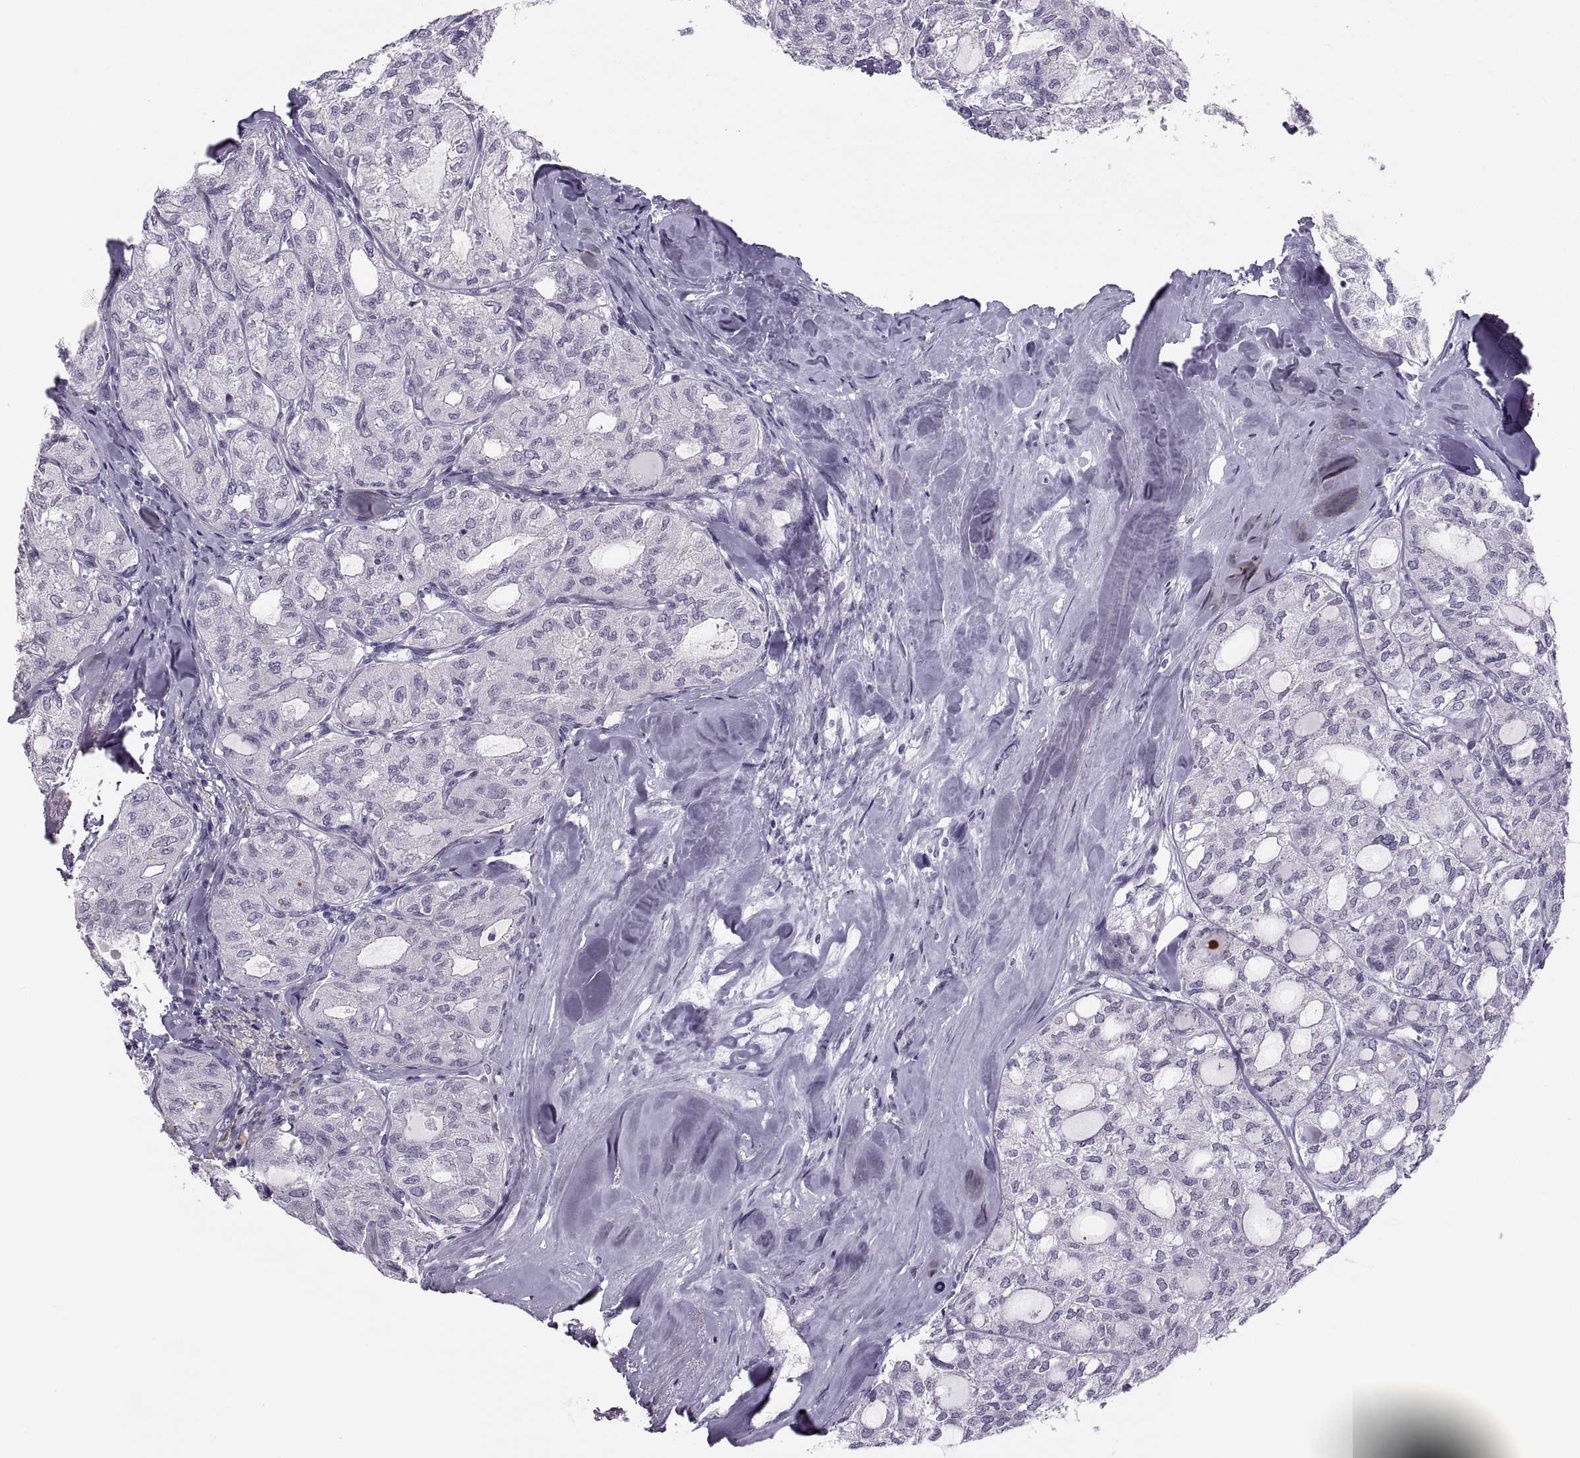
{"staining": {"intensity": "negative", "quantity": "none", "location": "none"}, "tissue": "thyroid cancer", "cell_type": "Tumor cells", "image_type": "cancer", "snomed": [{"axis": "morphology", "description": "Follicular adenoma carcinoma, NOS"}, {"axis": "topography", "description": "Thyroid gland"}], "caption": "Tumor cells show no significant positivity in follicular adenoma carcinoma (thyroid).", "gene": "C3orf22", "patient": {"sex": "male", "age": 75}}